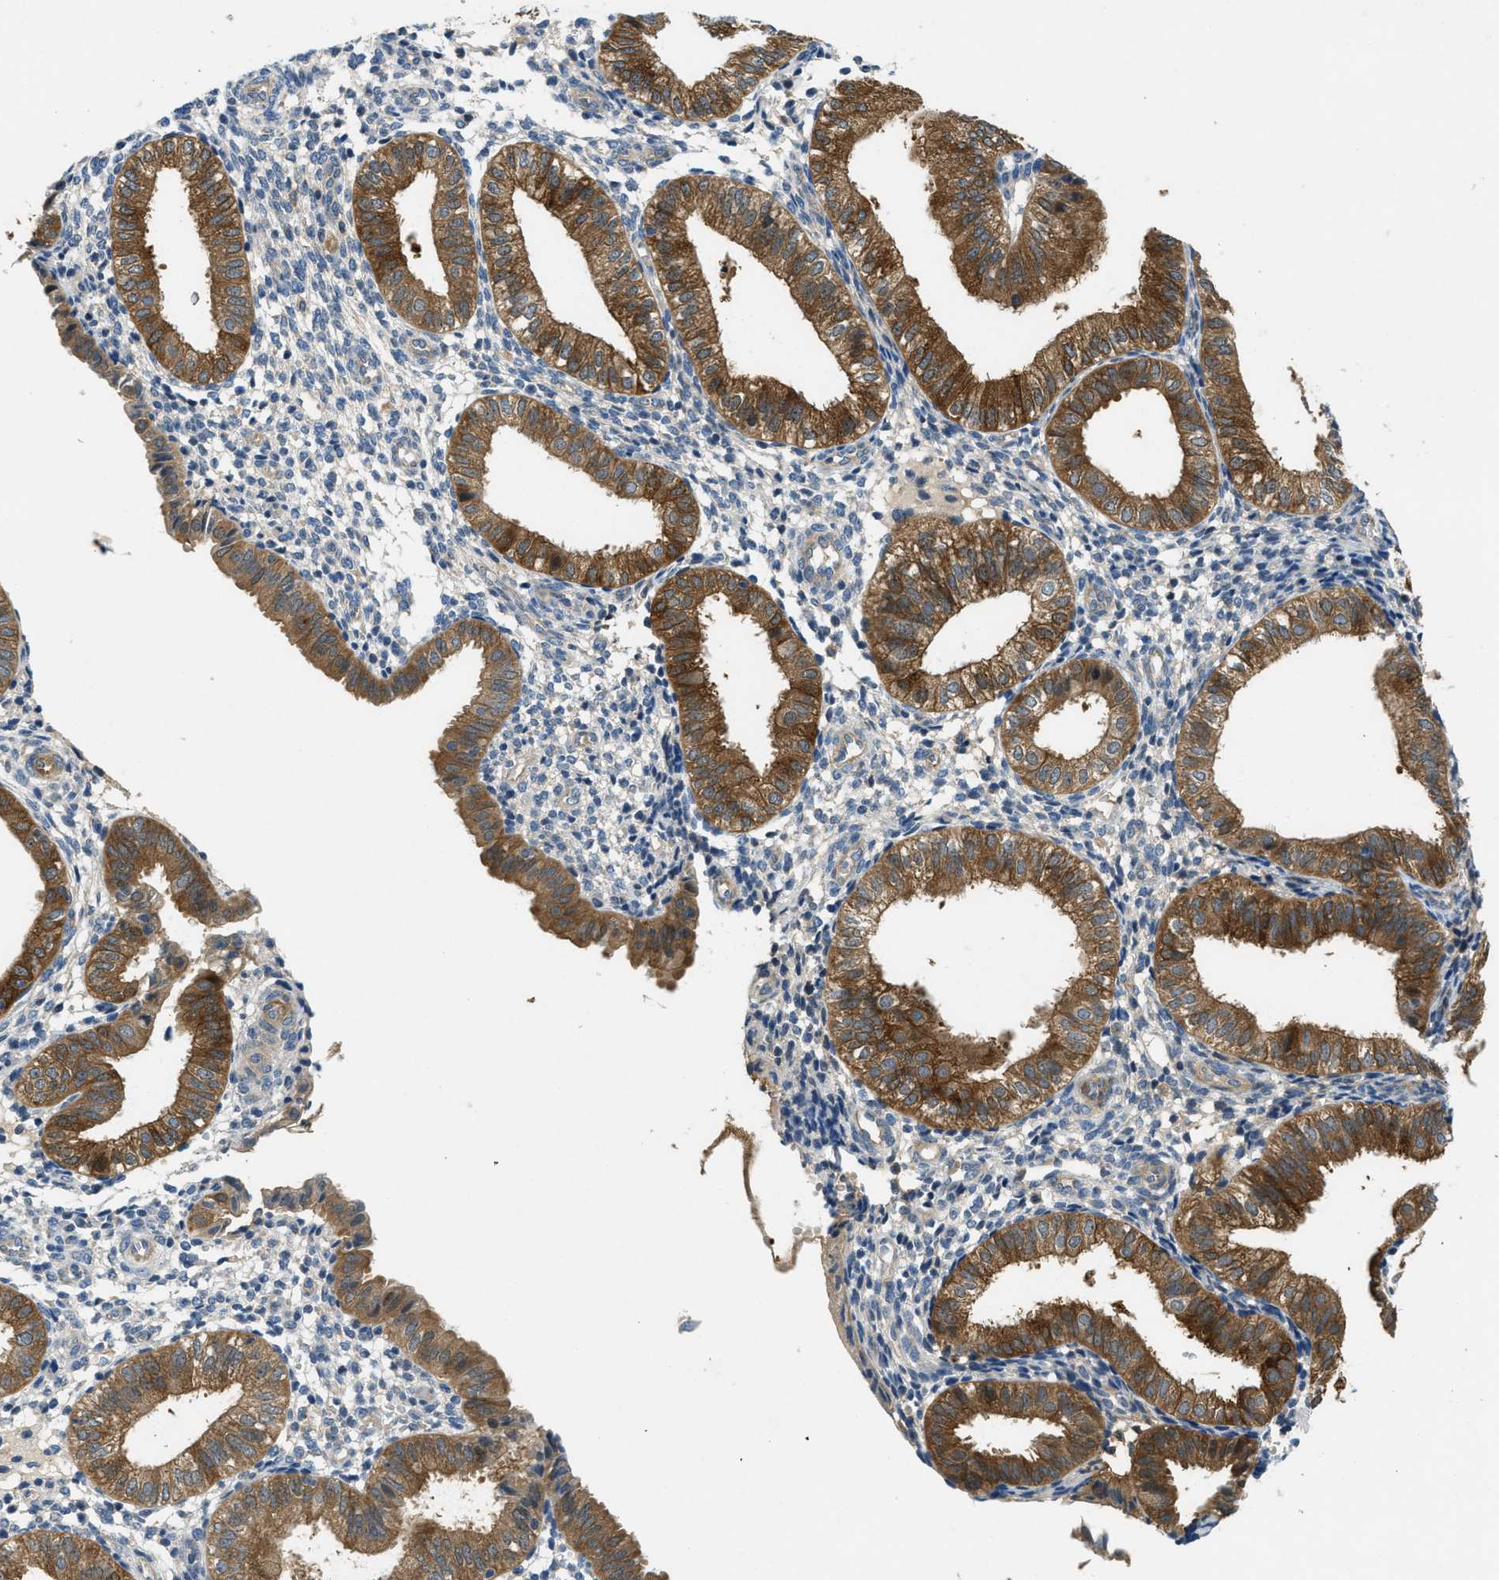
{"staining": {"intensity": "weak", "quantity": "<25%", "location": "cytoplasmic/membranous"}, "tissue": "endometrium", "cell_type": "Cells in endometrial stroma", "image_type": "normal", "snomed": [{"axis": "morphology", "description": "Normal tissue, NOS"}, {"axis": "topography", "description": "Endometrium"}], "caption": "High magnification brightfield microscopy of benign endometrium stained with DAB (brown) and counterstained with hematoxylin (blue): cells in endometrial stroma show no significant staining.", "gene": "RIPK2", "patient": {"sex": "female", "age": 39}}